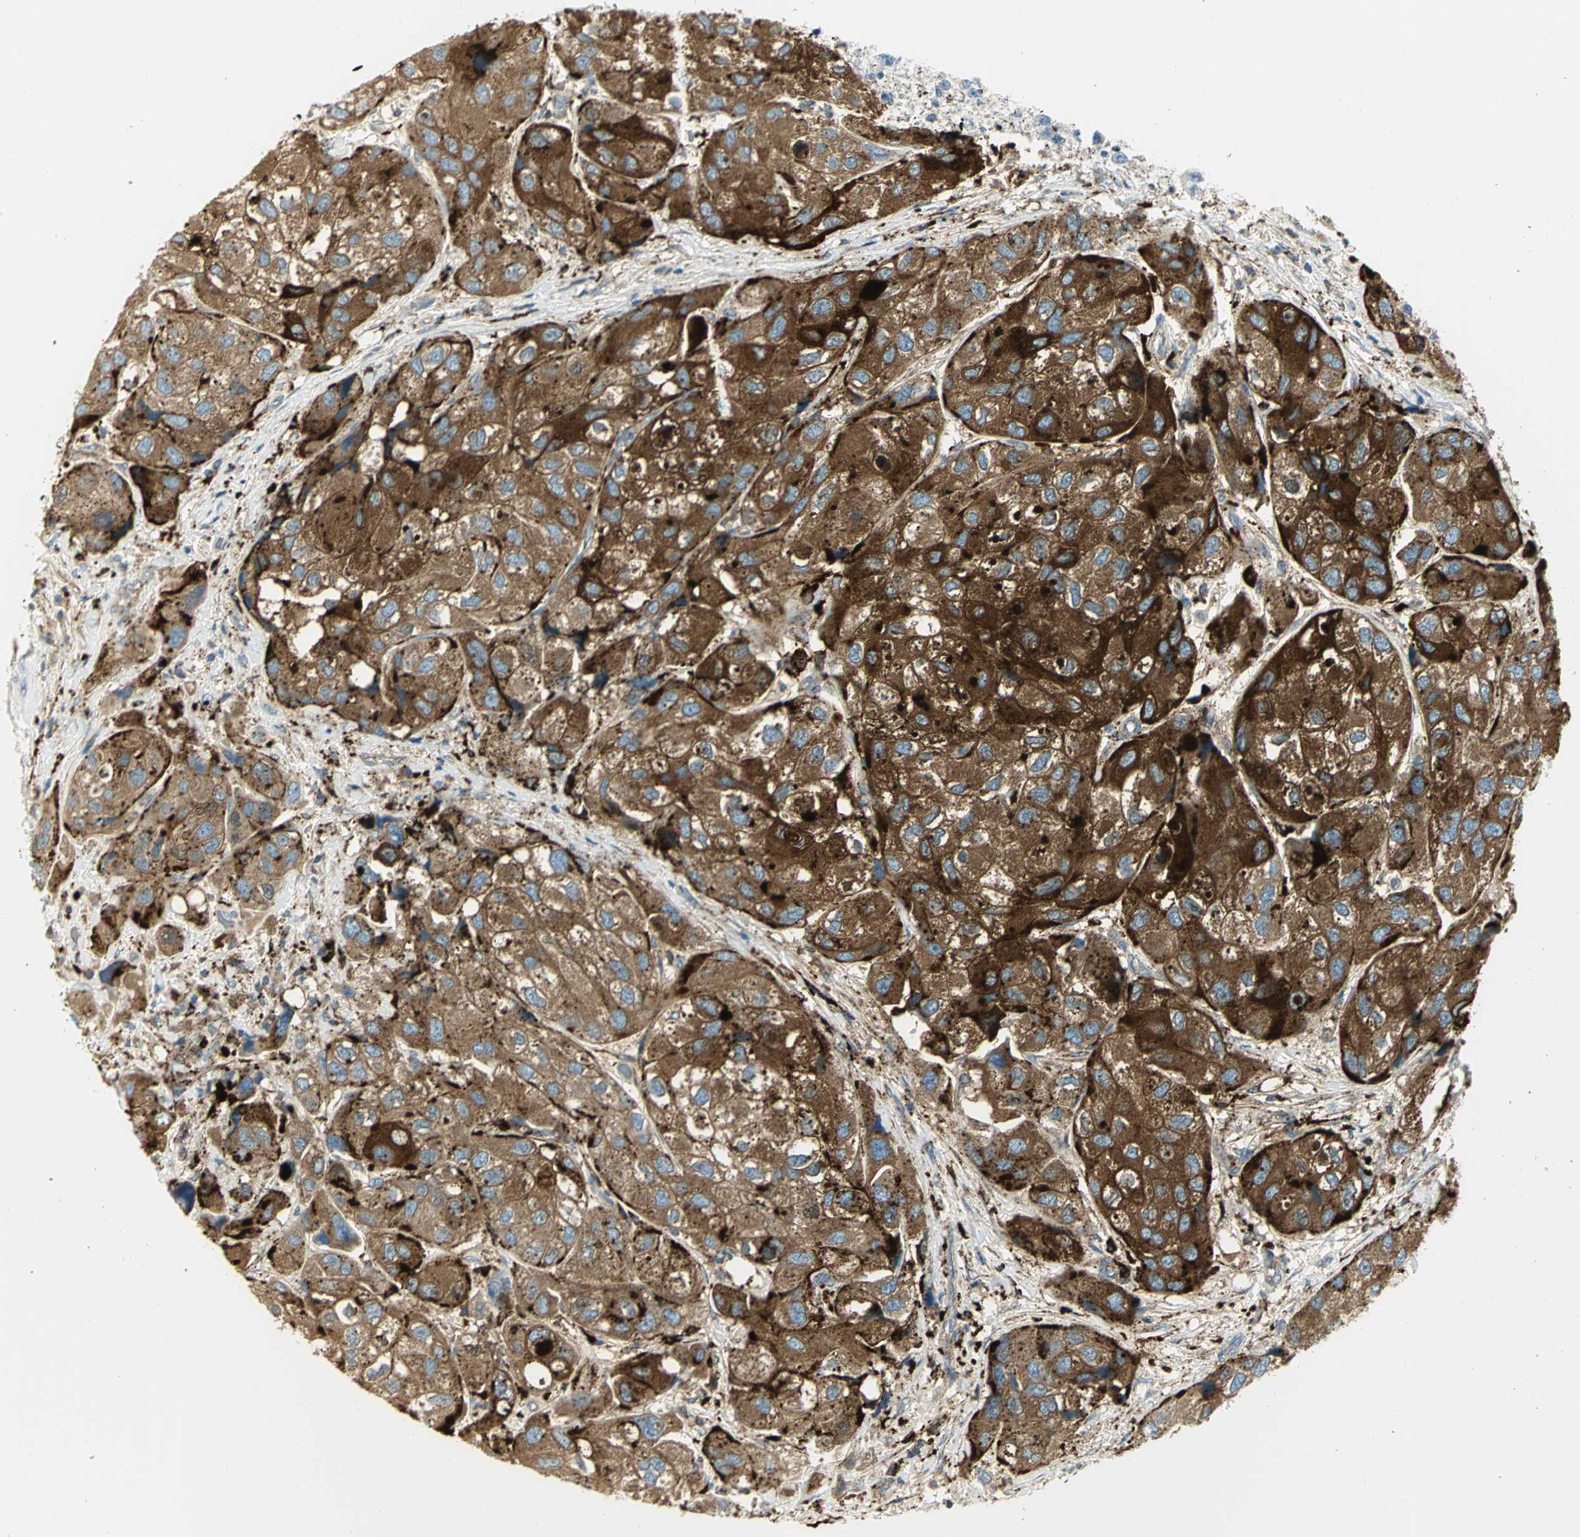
{"staining": {"intensity": "strong", "quantity": ">75%", "location": "cytoplasmic/membranous"}, "tissue": "urothelial cancer", "cell_type": "Tumor cells", "image_type": "cancer", "snomed": [{"axis": "morphology", "description": "Urothelial carcinoma, High grade"}, {"axis": "topography", "description": "Urinary bladder"}], "caption": "The image displays immunohistochemical staining of high-grade urothelial carcinoma. There is strong cytoplasmic/membranous positivity is seen in approximately >75% of tumor cells.", "gene": "ARSA", "patient": {"sex": "female", "age": 64}}